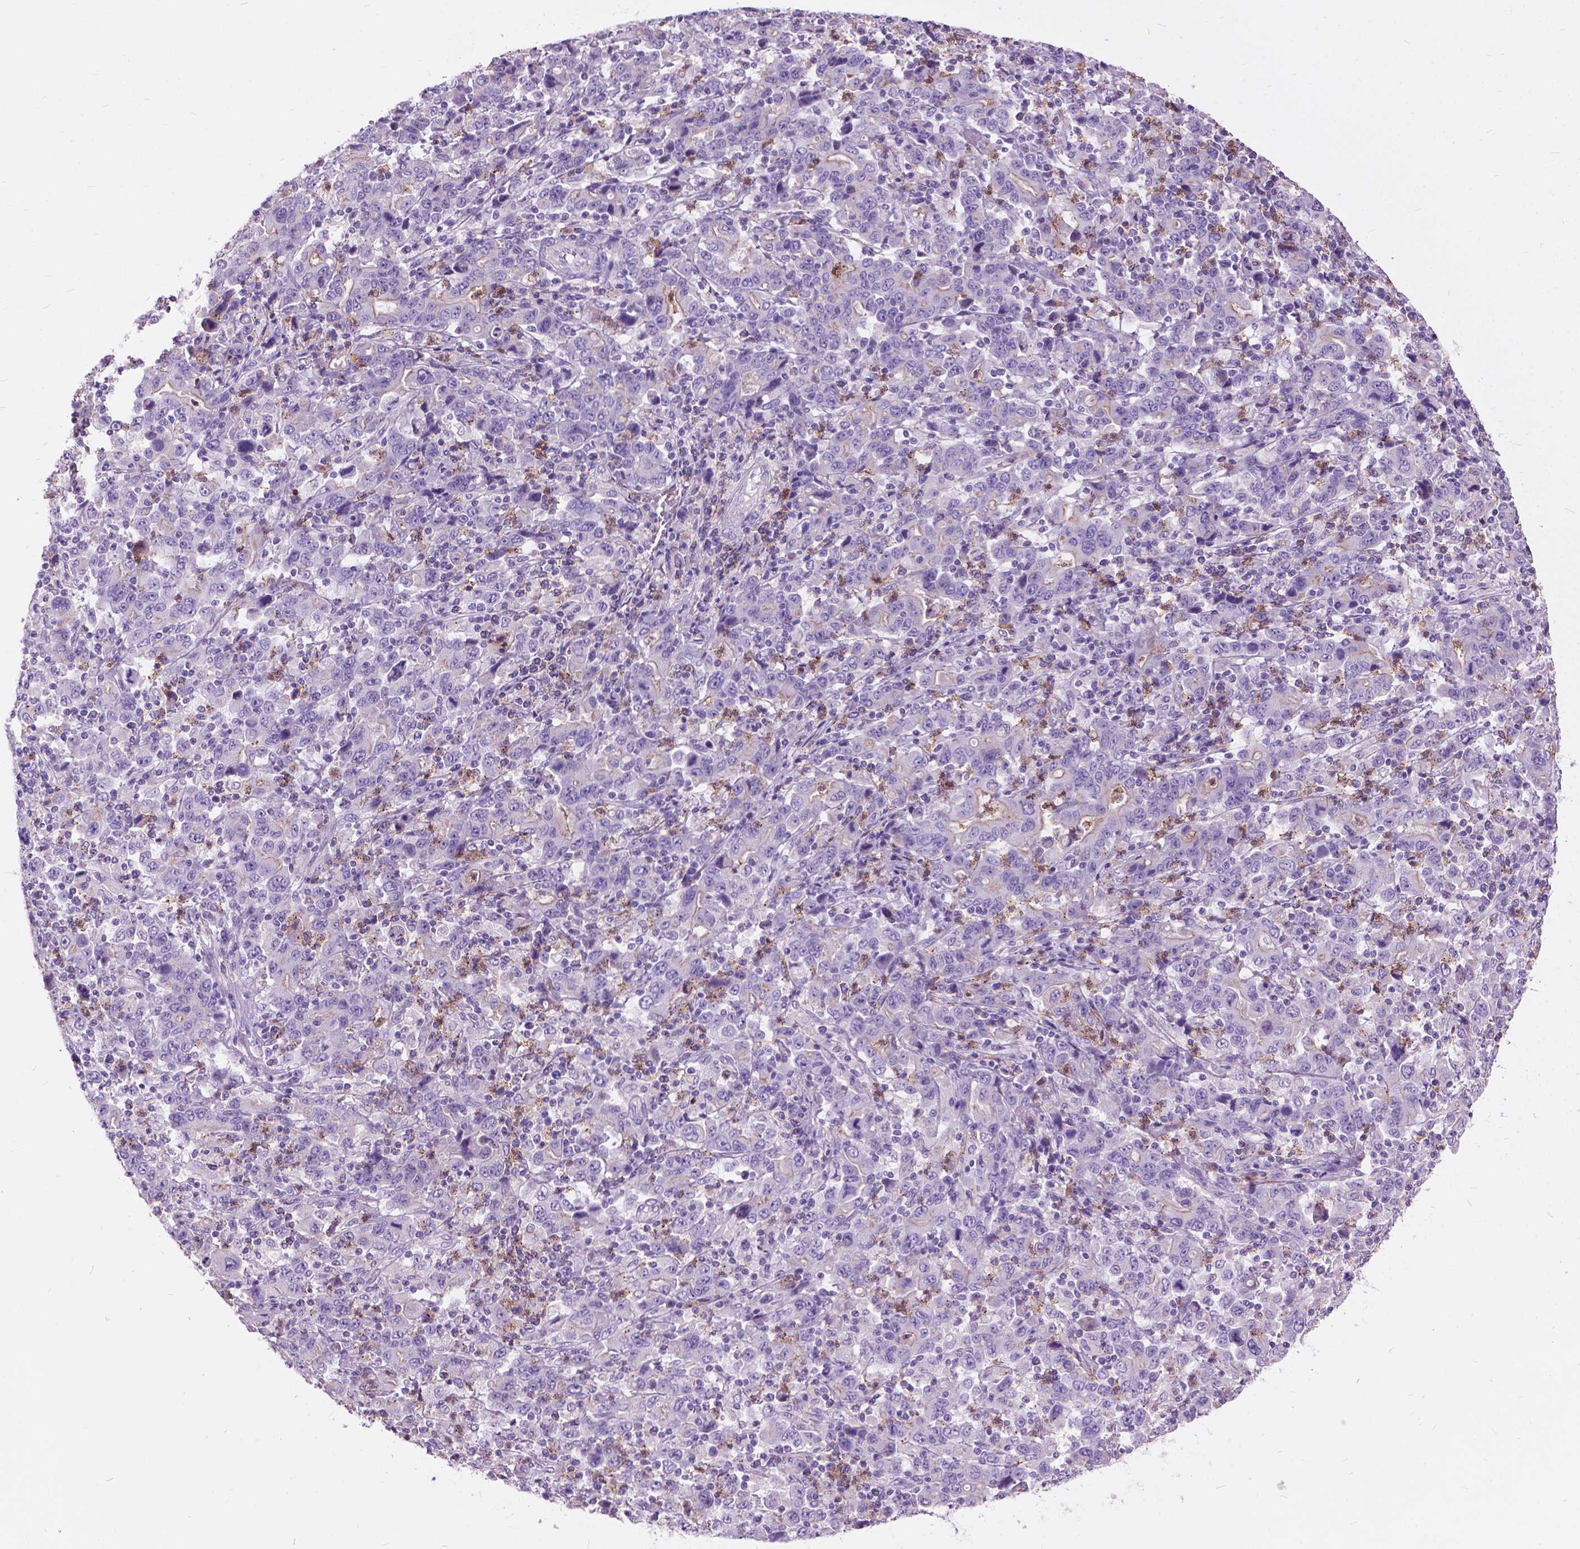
{"staining": {"intensity": "negative", "quantity": "none", "location": "none"}, "tissue": "stomach cancer", "cell_type": "Tumor cells", "image_type": "cancer", "snomed": [{"axis": "morphology", "description": "Adenocarcinoma, NOS"}, {"axis": "topography", "description": "Stomach, upper"}], "caption": "An IHC photomicrograph of adenocarcinoma (stomach) is shown. There is no staining in tumor cells of adenocarcinoma (stomach).", "gene": "PRR35", "patient": {"sex": "male", "age": 69}}